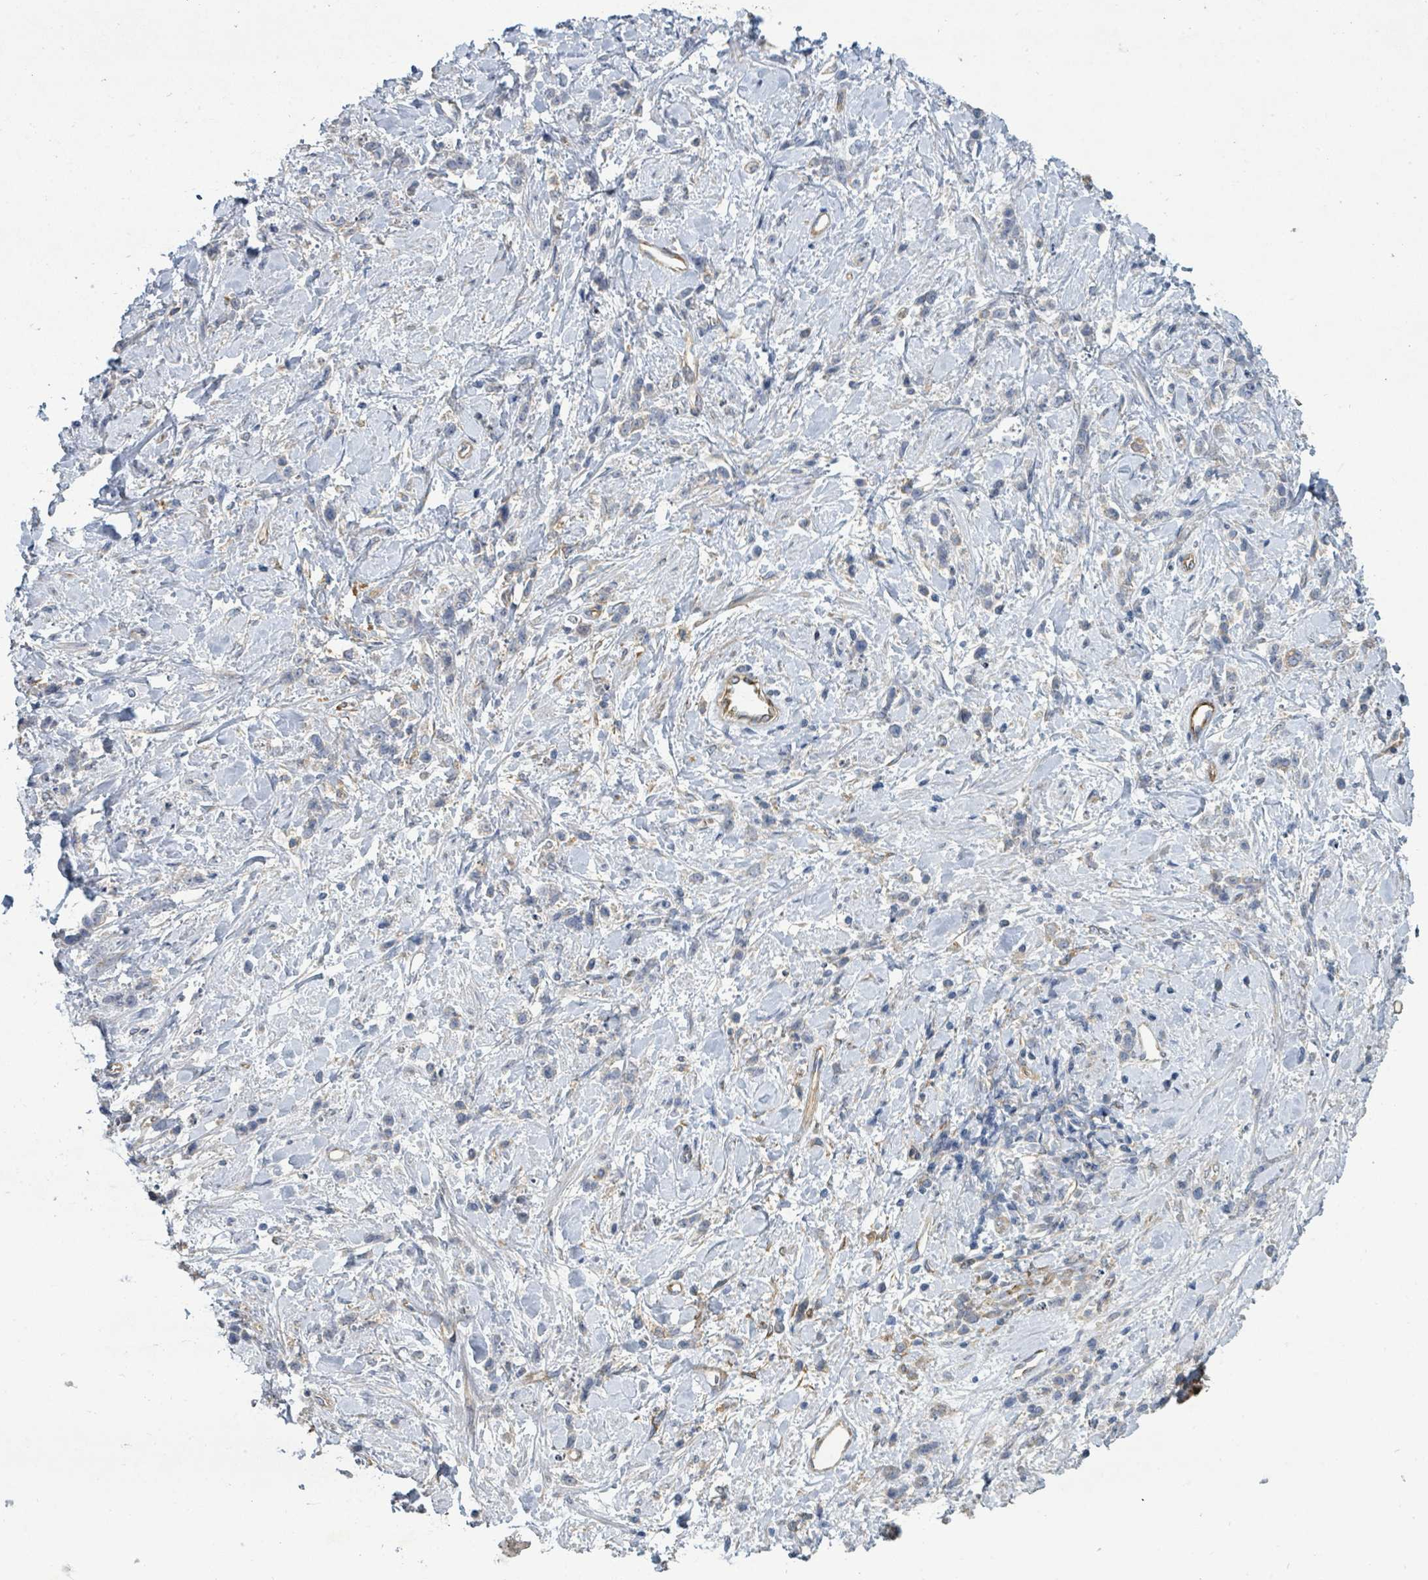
{"staining": {"intensity": "negative", "quantity": "none", "location": "none"}, "tissue": "stomach cancer", "cell_type": "Tumor cells", "image_type": "cancer", "snomed": [{"axis": "morphology", "description": "Adenocarcinoma, NOS"}, {"axis": "topography", "description": "Stomach"}], "caption": "A histopathology image of human adenocarcinoma (stomach) is negative for staining in tumor cells.", "gene": "IFIT1", "patient": {"sex": "female", "age": 60}}